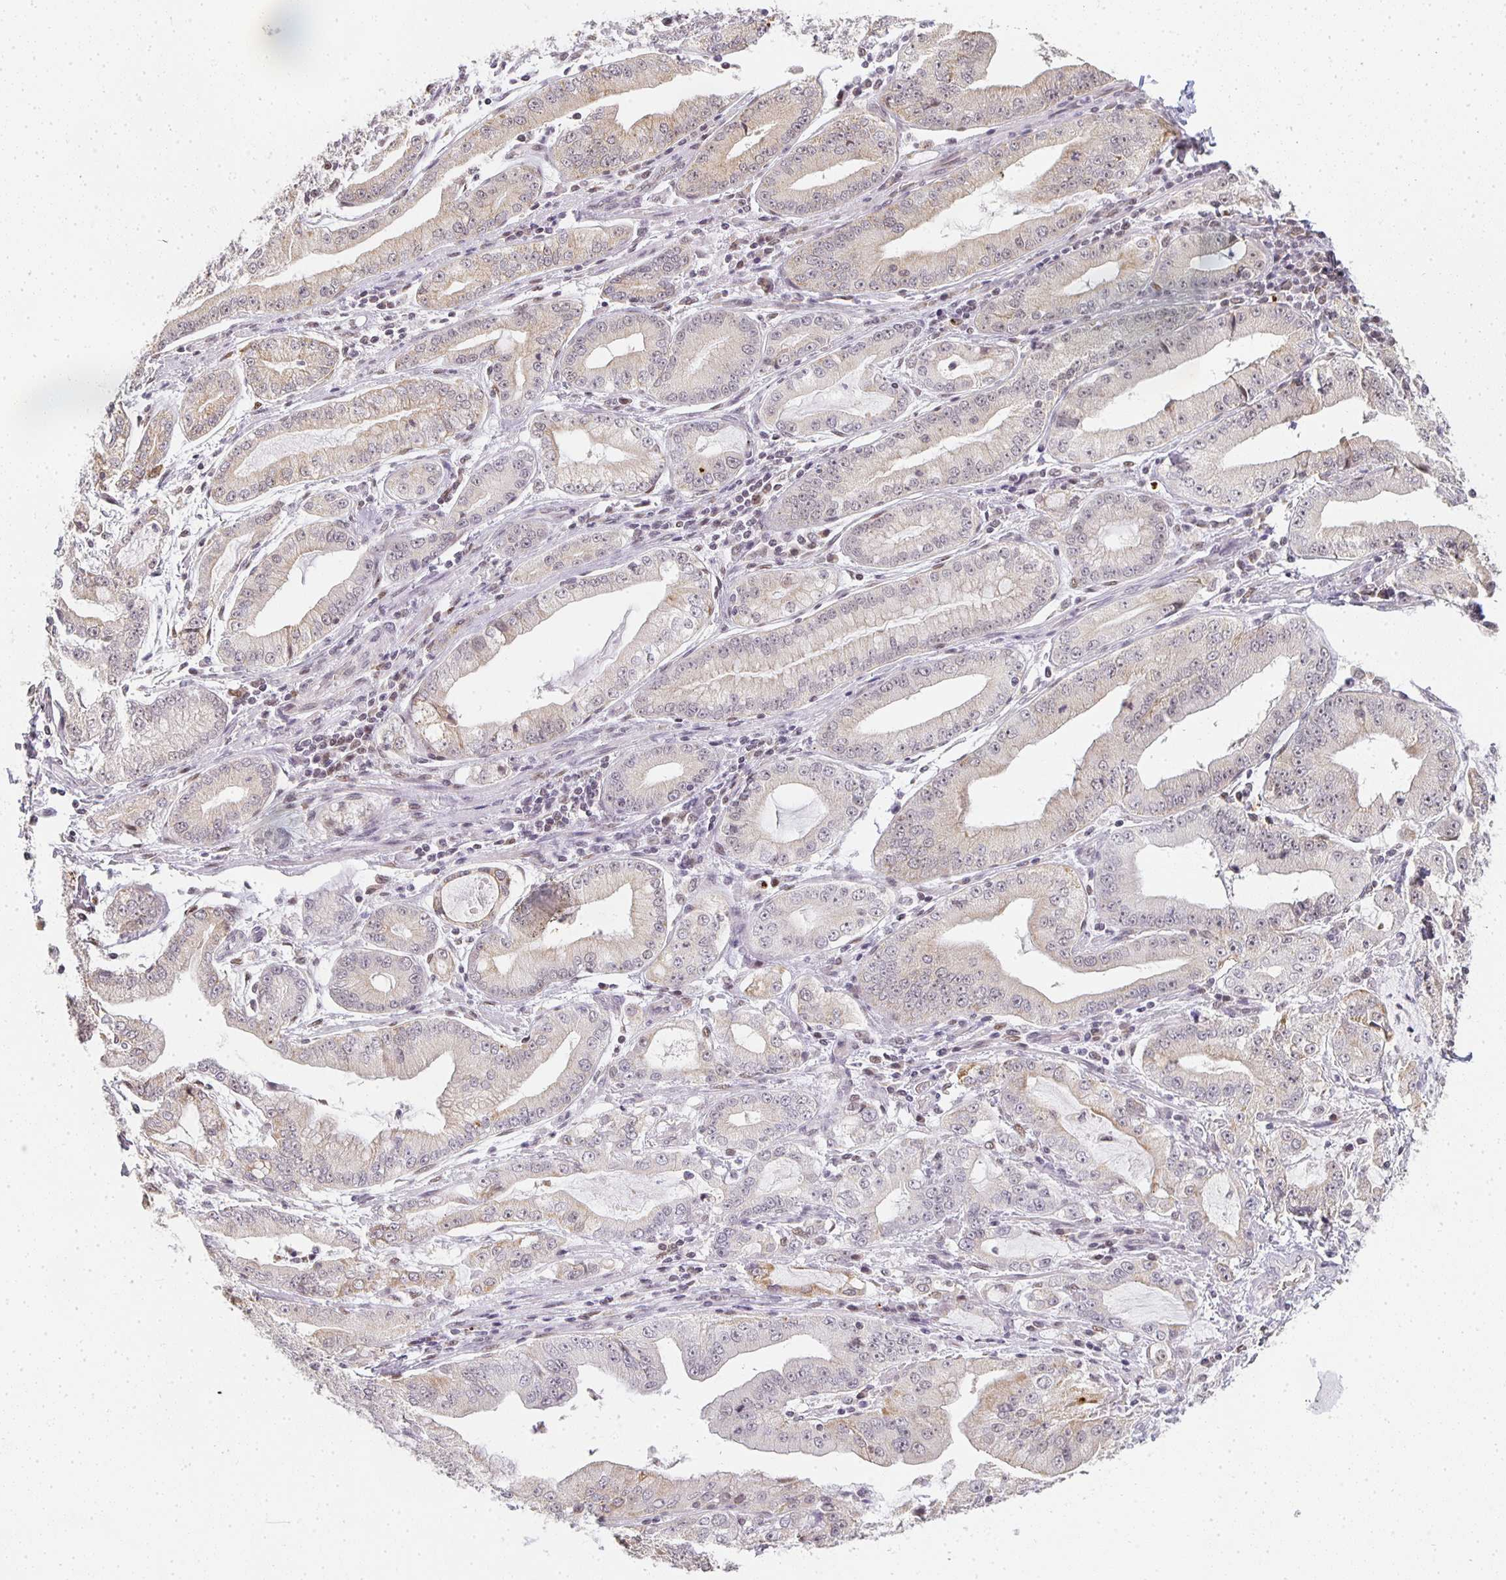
{"staining": {"intensity": "weak", "quantity": "<25%", "location": "cytoplasmic/membranous"}, "tissue": "stomach cancer", "cell_type": "Tumor cells", "image_type": "cancer", "snomed": [{"axis": "morphology", "description": "Adenocarcinoma, NOS"}, {"axis": "topography", "description": "Stomach, upper"}], "caption": "High power microscopy micrograph of an immunohistochemistry (IHC) image of adenocarcinoma (stomach), revealing no significant positivity in tumor cells.", "gene": "SMARCA2", "patient": {"sex": "female", "age": 74}}